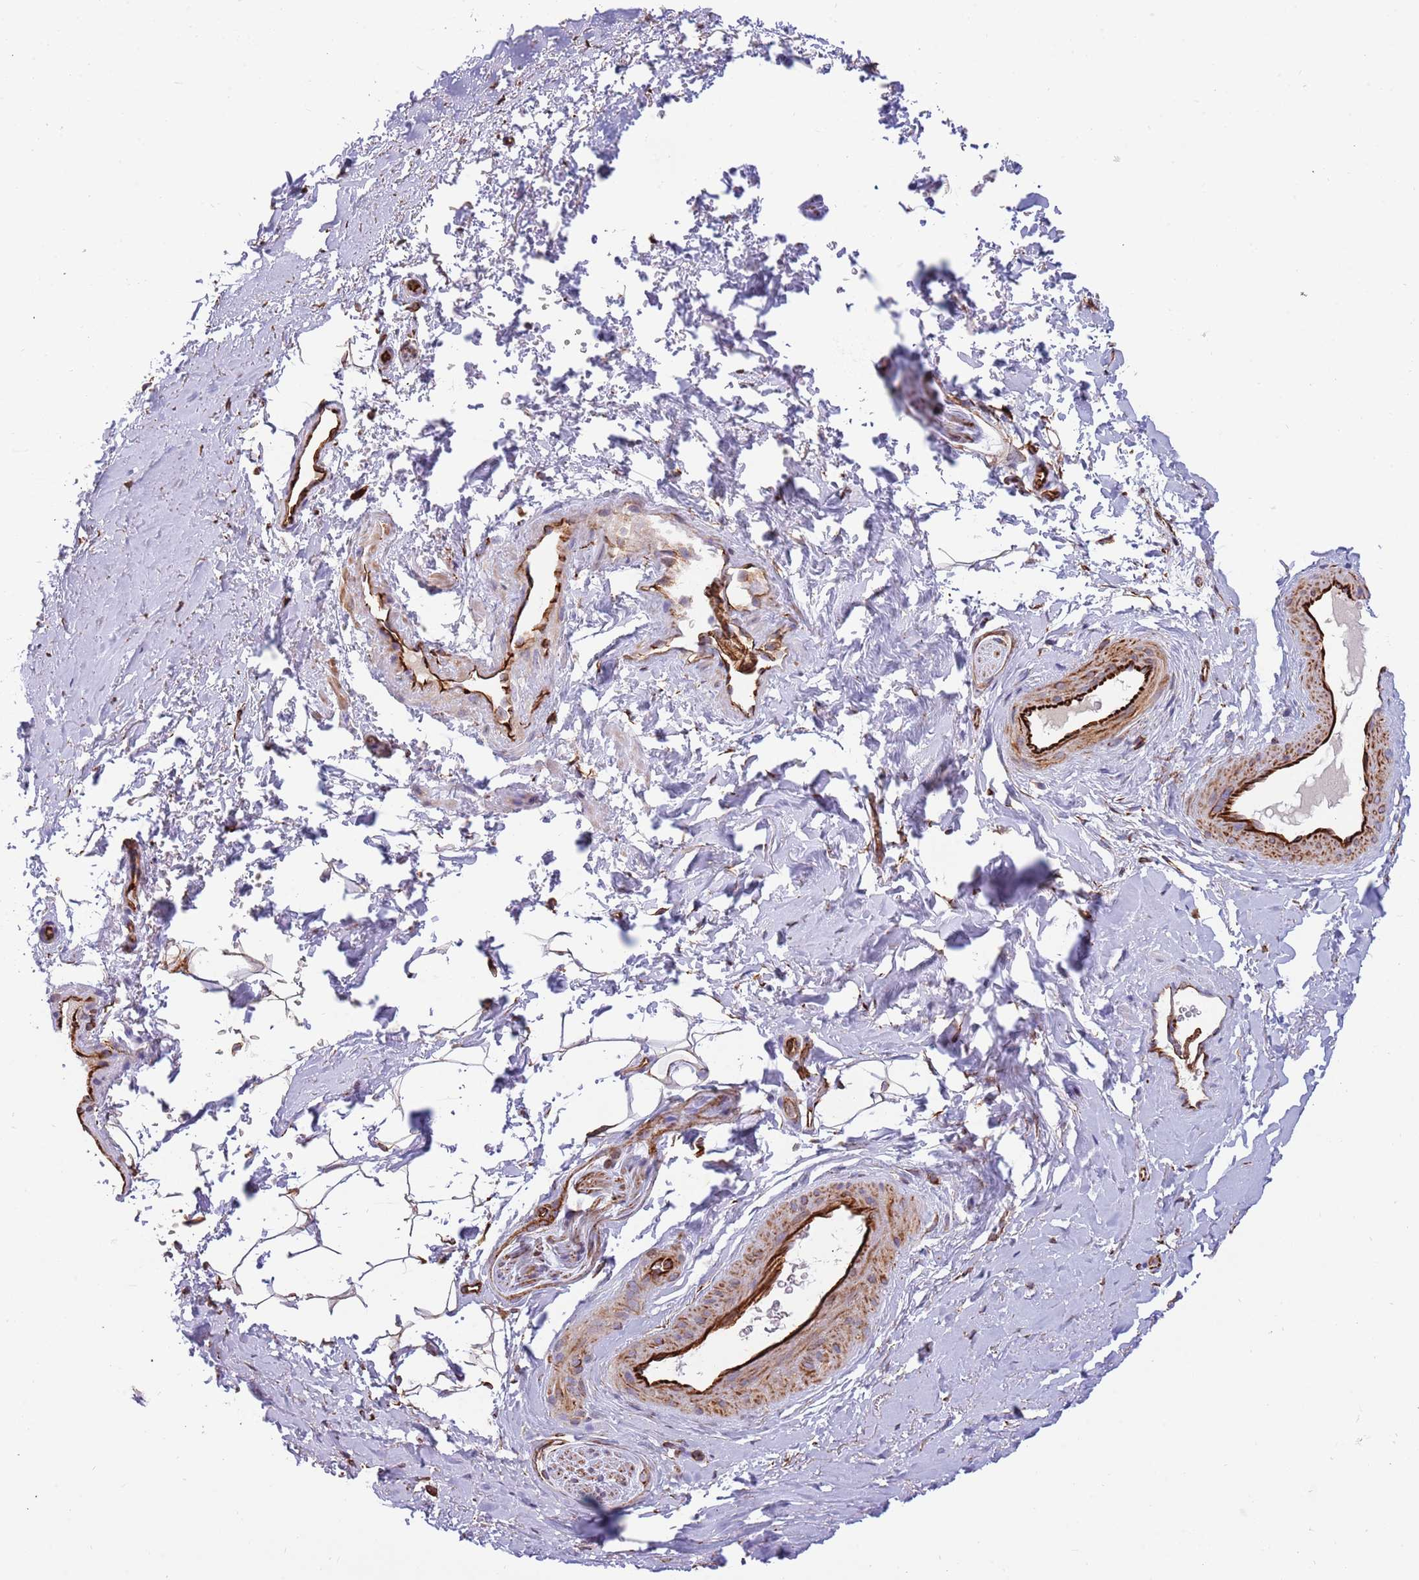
{"staining": {"intensity": "moderate", "quantity": "<25%", "location": "cytoplasmic/membranous"}, "tissue": "smooth muscle", "cell_type": "Smooth muscle cells", "image_type": "normal", "snomed": [{"axis": "morphology", "description": "Normal tissue, NOS"}, {"axis": "topography", "description": "Smooth muscle"}, {"axis": "topography", "description": "Peripheral nerve tissue"}], "caption": "Smooth muscle cells exhibit low levels of moderate cytoplasmic/membranous expression in approximately <25% of cells in normal human smooth muscle. The protein is shown in brown color, while the nuclei are stained blue.", "gene": "MOGAT1", "patient": {"sex": "male", "age": 69}}